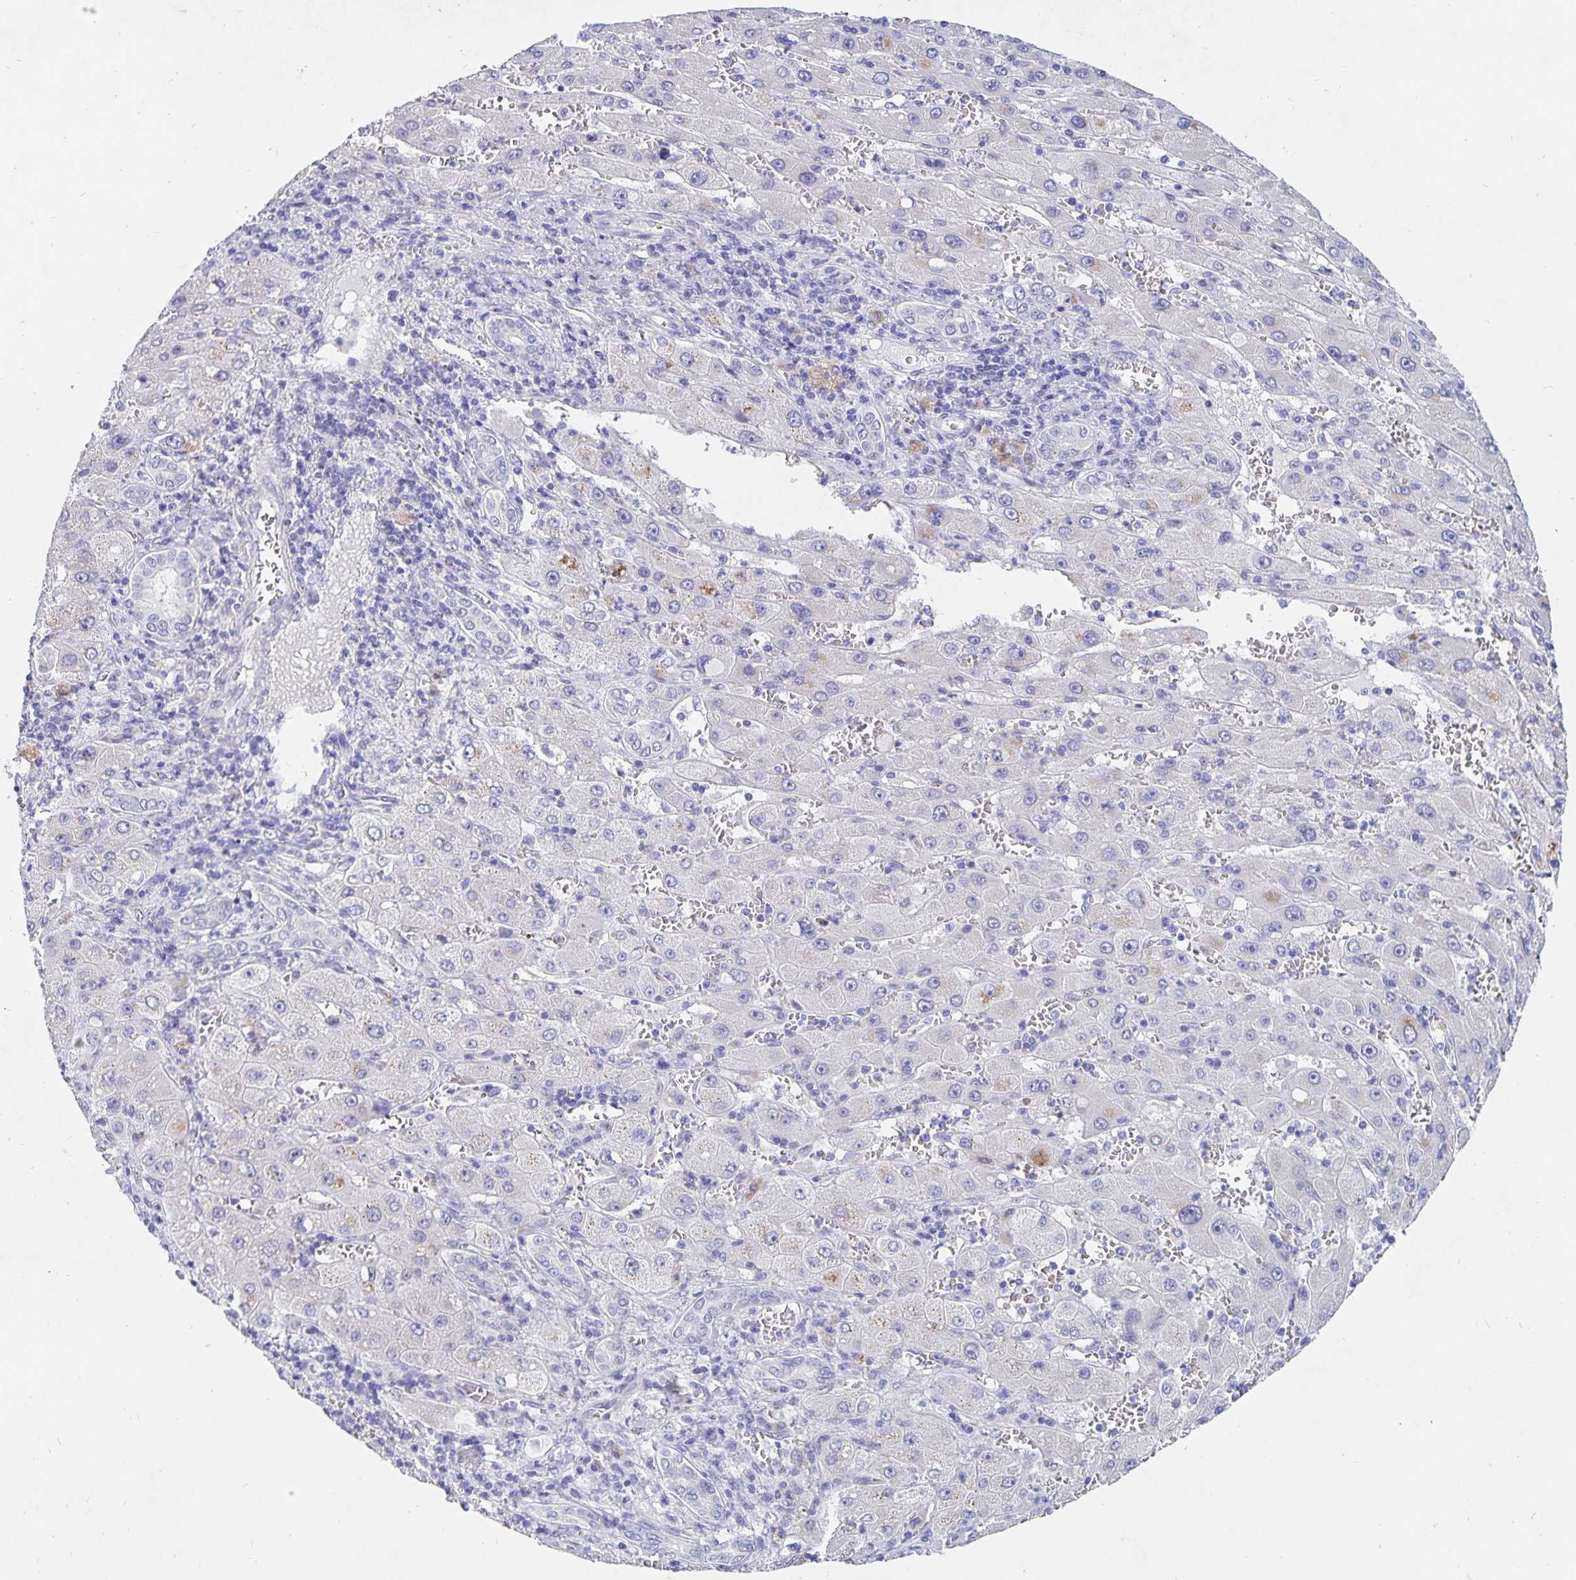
{"staining": {"intensity": "negative", "quantity": "none", "location": "none"}, "tissue": "liver cancer", "cell_type": "Tumor cells", "image_type": "cancer", "snomed": [{"axis": "morphology", "description": "Carcinoma, Hepatocellular, NOS"}, {"axis": "topography", "description": "Liver"}], "caption": "Human liver cancer stained for a protein using immunohistochemistry shows no expression in tumor cells.", "gene": "SMOC1", "patient": {"sex": "female", "age": 73}}